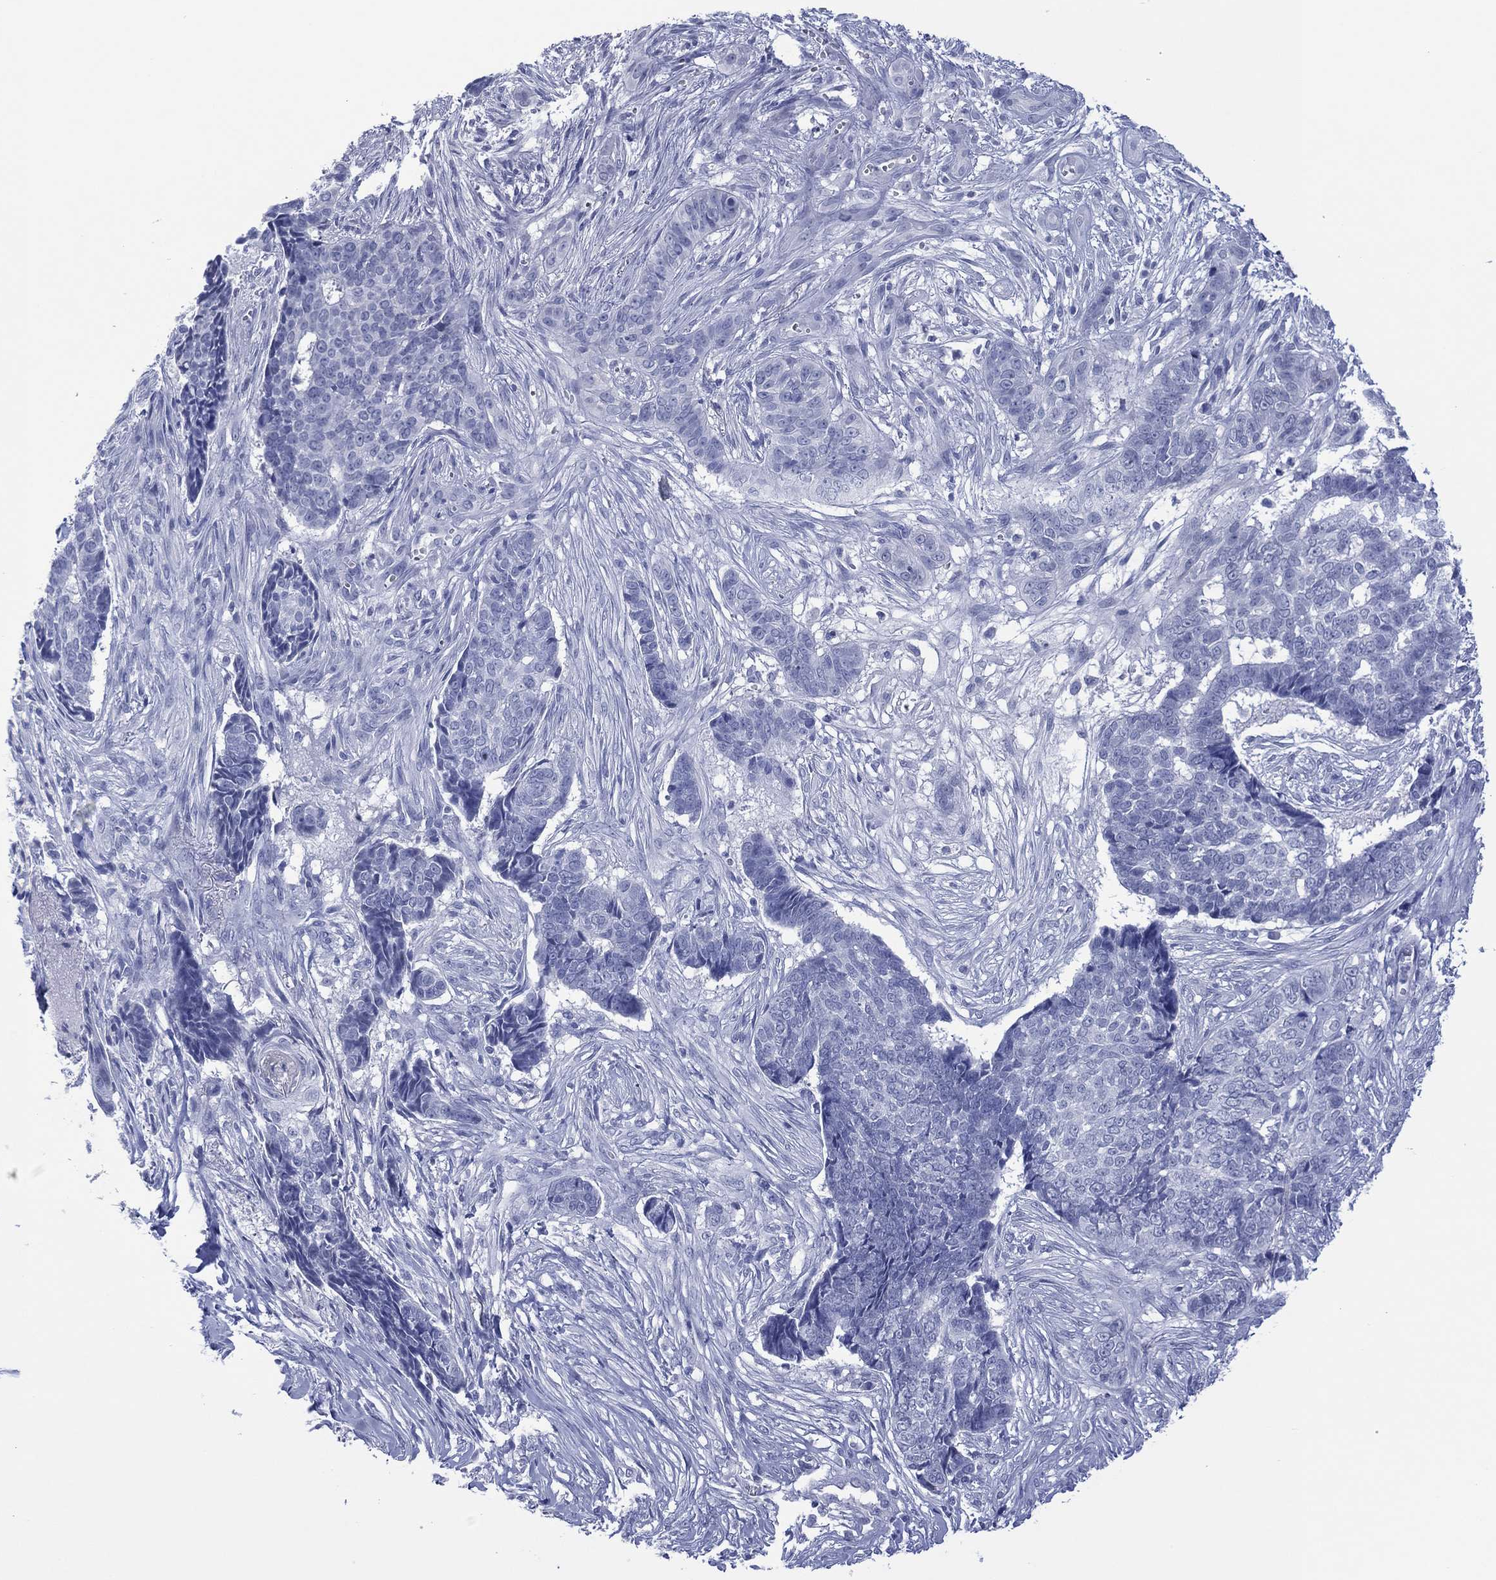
{"staining": {"intensity": "negative", "quantity": "none", "location": "none"}, "tissue": "skin cancer", "cell_type": "Tumor cells", "image_type": "cancer", "snomed": [{"axis": "morphology", "description": "Basal cell carcinoma"}, {"axis": "topography", "description": "Skin"}], "caption": "Immunohistochemical staining of basal cell carcinoma (skin) demonstrates no significant positivity in tumor cells.", "gene": "UTF1", "patient": {"sex": "male", "age": 86}}